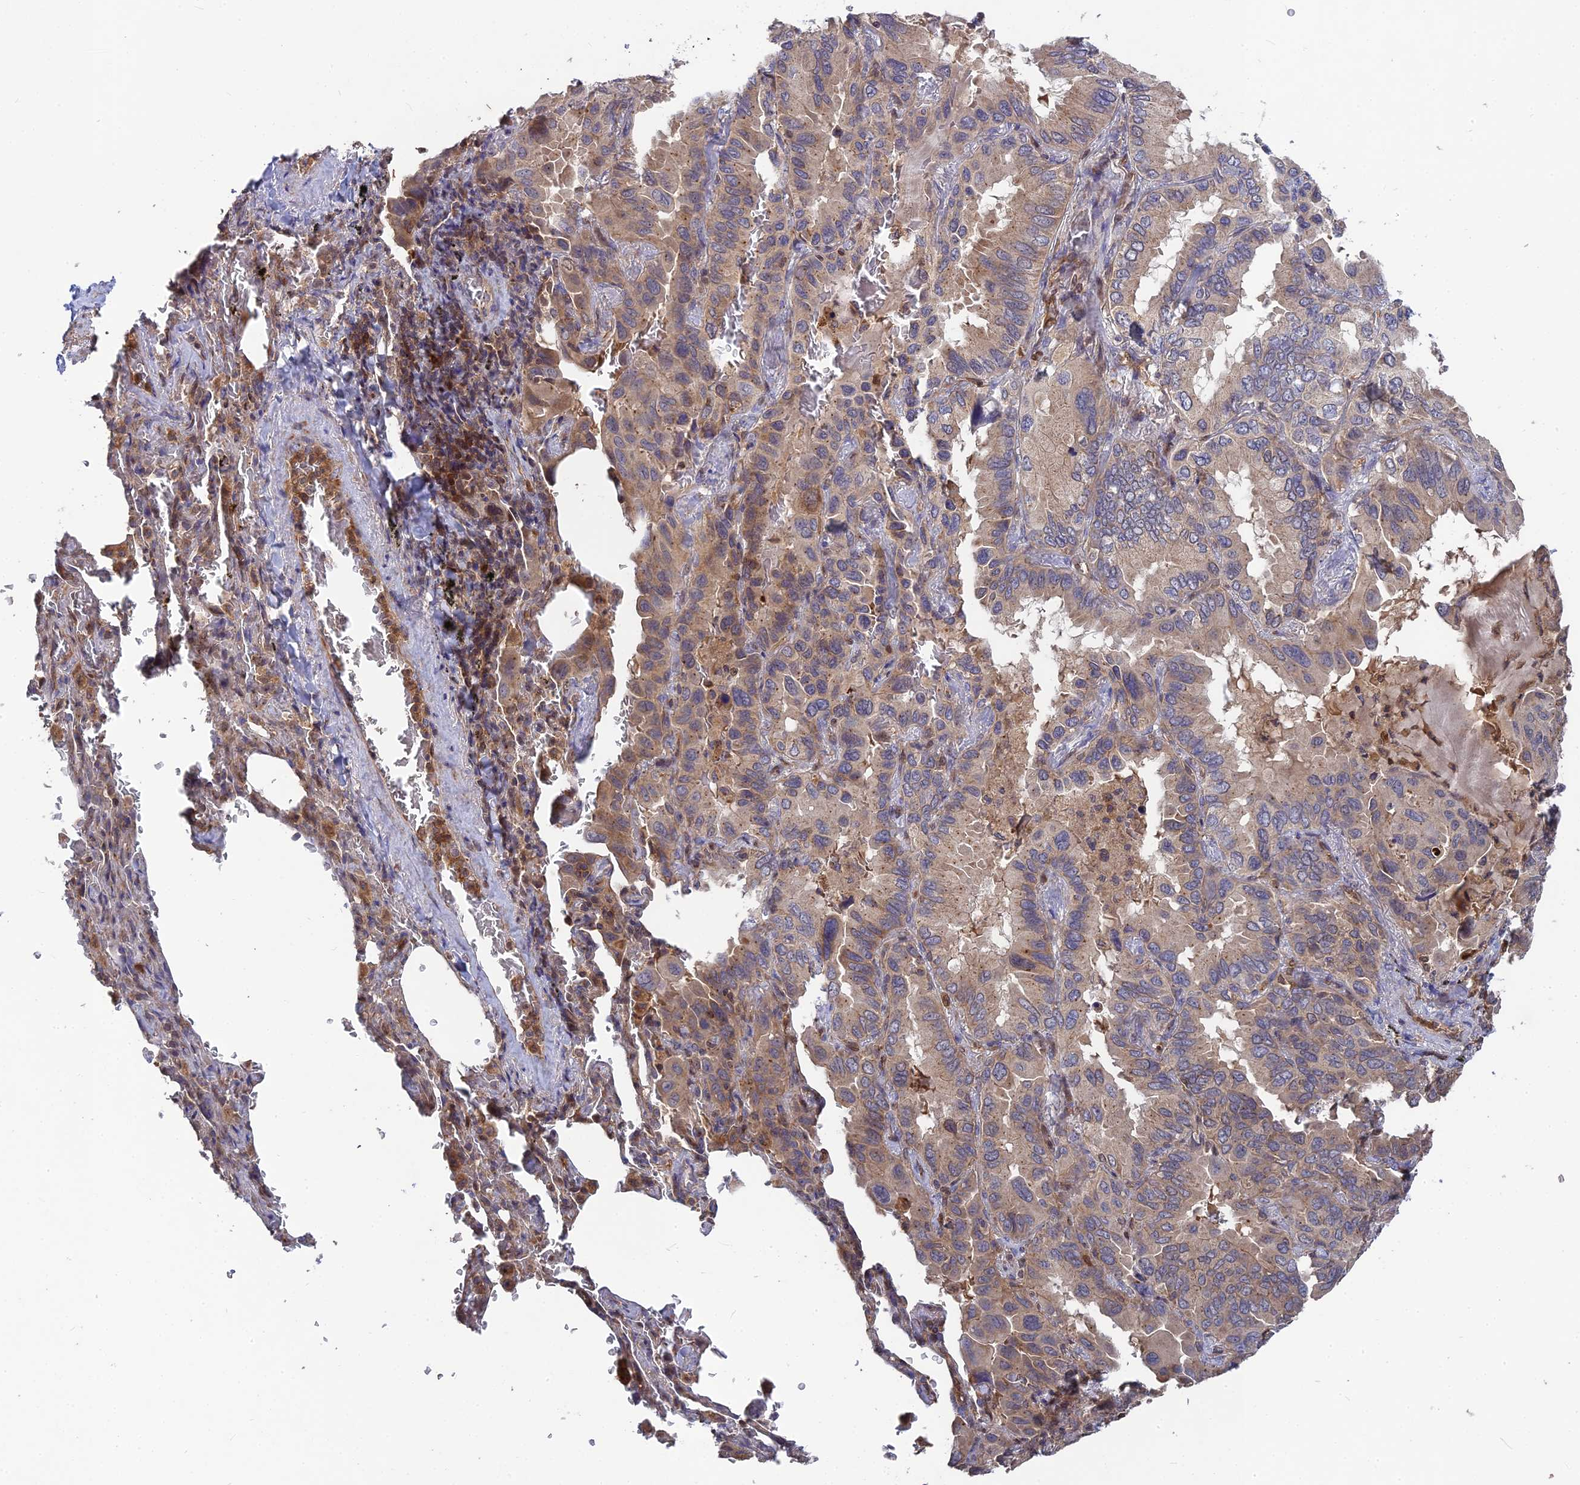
{"staining": {"intensity": "weak", "quantity": "25%-75%", "location": "cytoplasmic/membranous"}, "tissue": "lung cancer", "cell_type": "Tumor cells", "image_type": "cancer", "snomed": [{"axis": "morphology", "description": "Adenocarcinoma, NOS"}, {"axis": "topography", "description": "Lung"}], "caption": "The photomicrograph reveals staining of lung cancer (adenocarcinoma), revealing weak cytoplasmic/membranous protein staining (brown color) within tumor cells. (Brightfield microscopy of DAB IHC at high magnification).", "gene": "RPIA", "patient": {"sex": "male", "age": 64}}